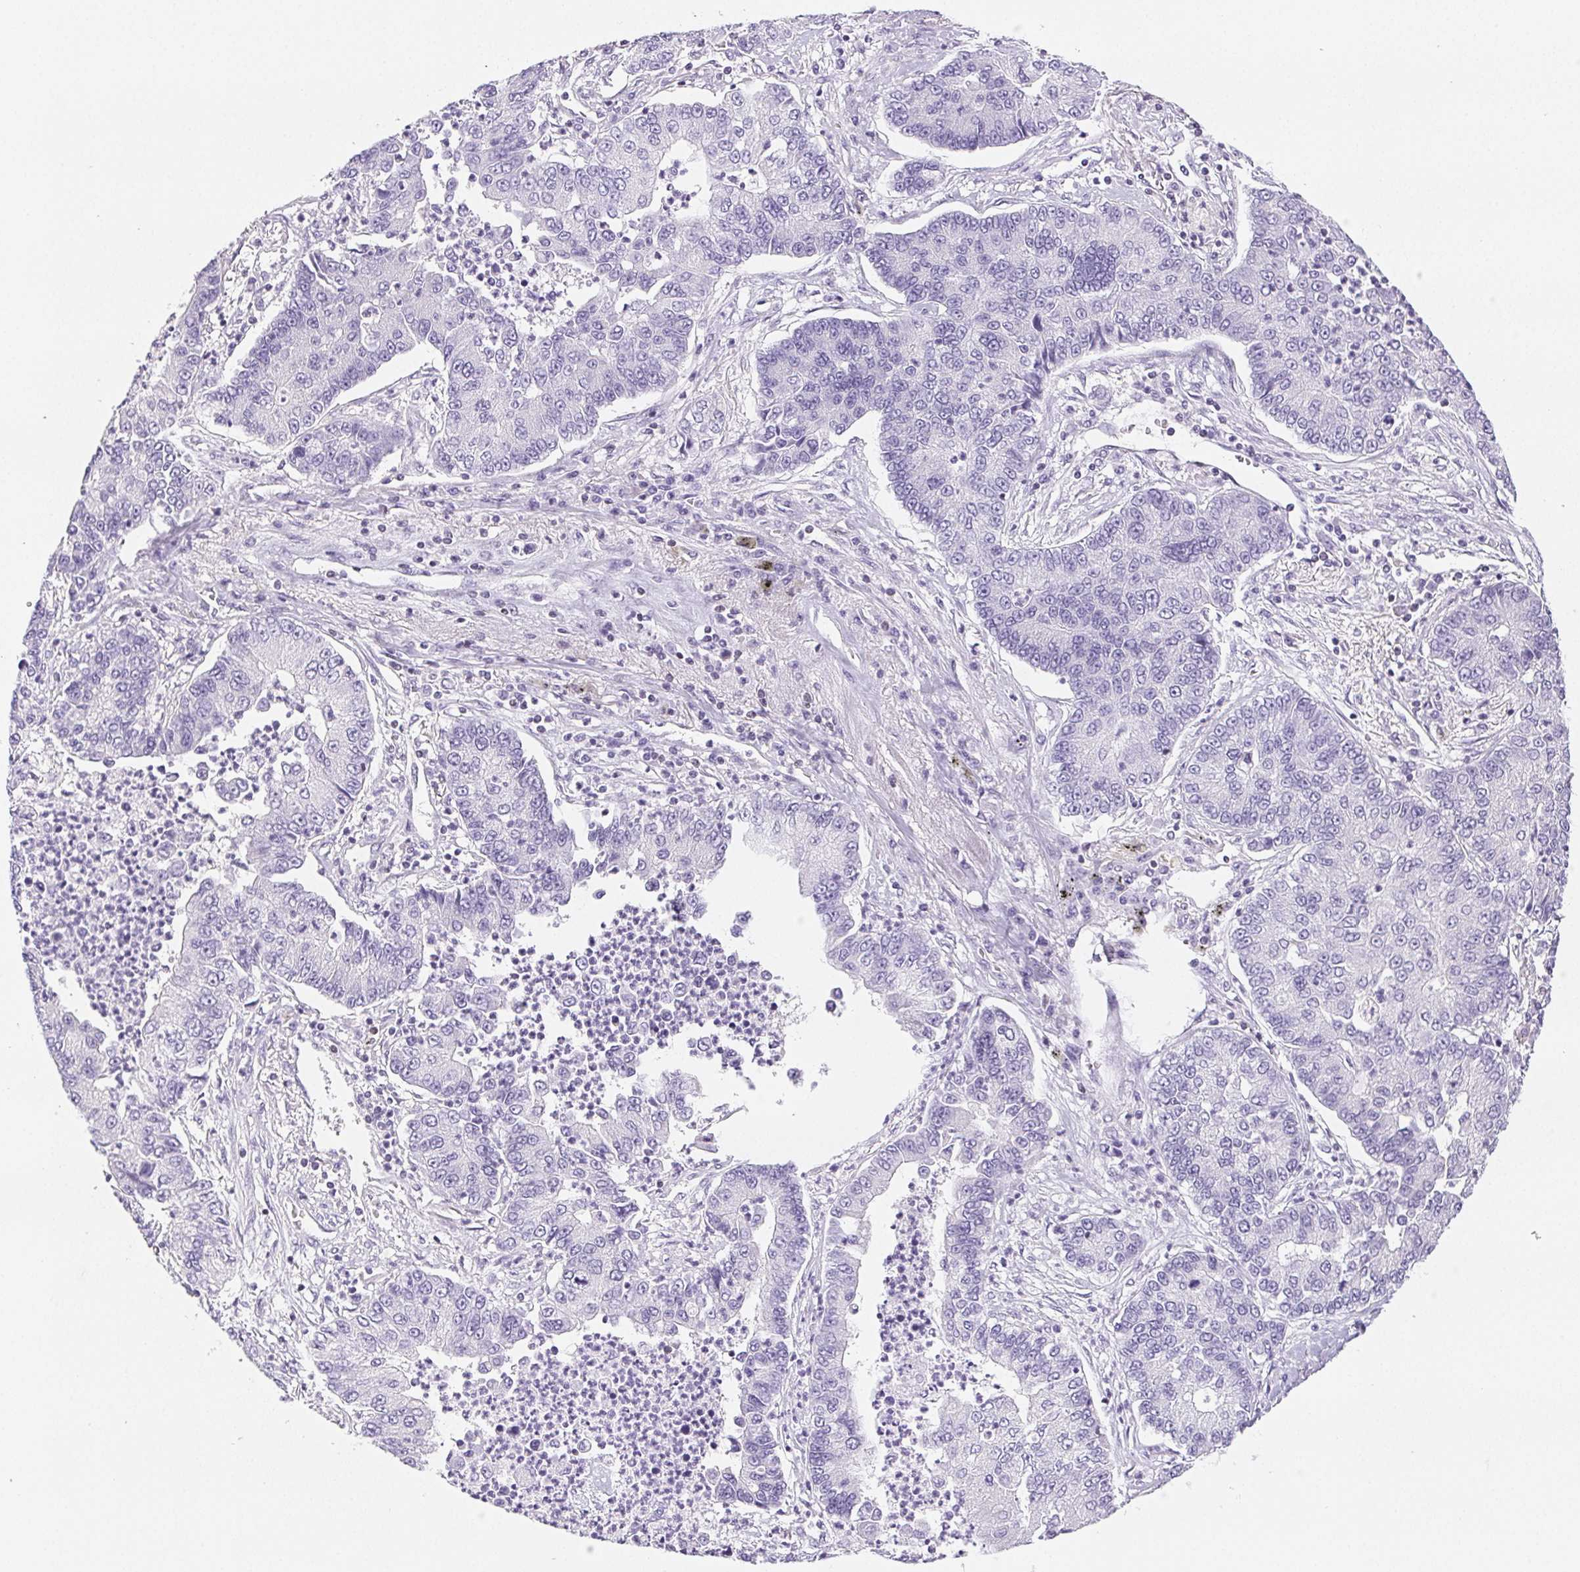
{"staining": {"intensity": "negative", "quantity": "none", "location": "none"}, "tissue": "lung cancer", "cell_type": "Tumor cells", "image_type": "cancer", "snomed": [{"axis": "morphology", "description": "Adenocarcinoma, NOS"}, {"axis": "topography", "description": "Lung"}], "caption": "An immunohistochemistry micrograph of lung cancer is shown. There is no staining in tumor cells of lung cancer.", "gene": "BEND2", "patient": {"sex": "female", "age": 57}}